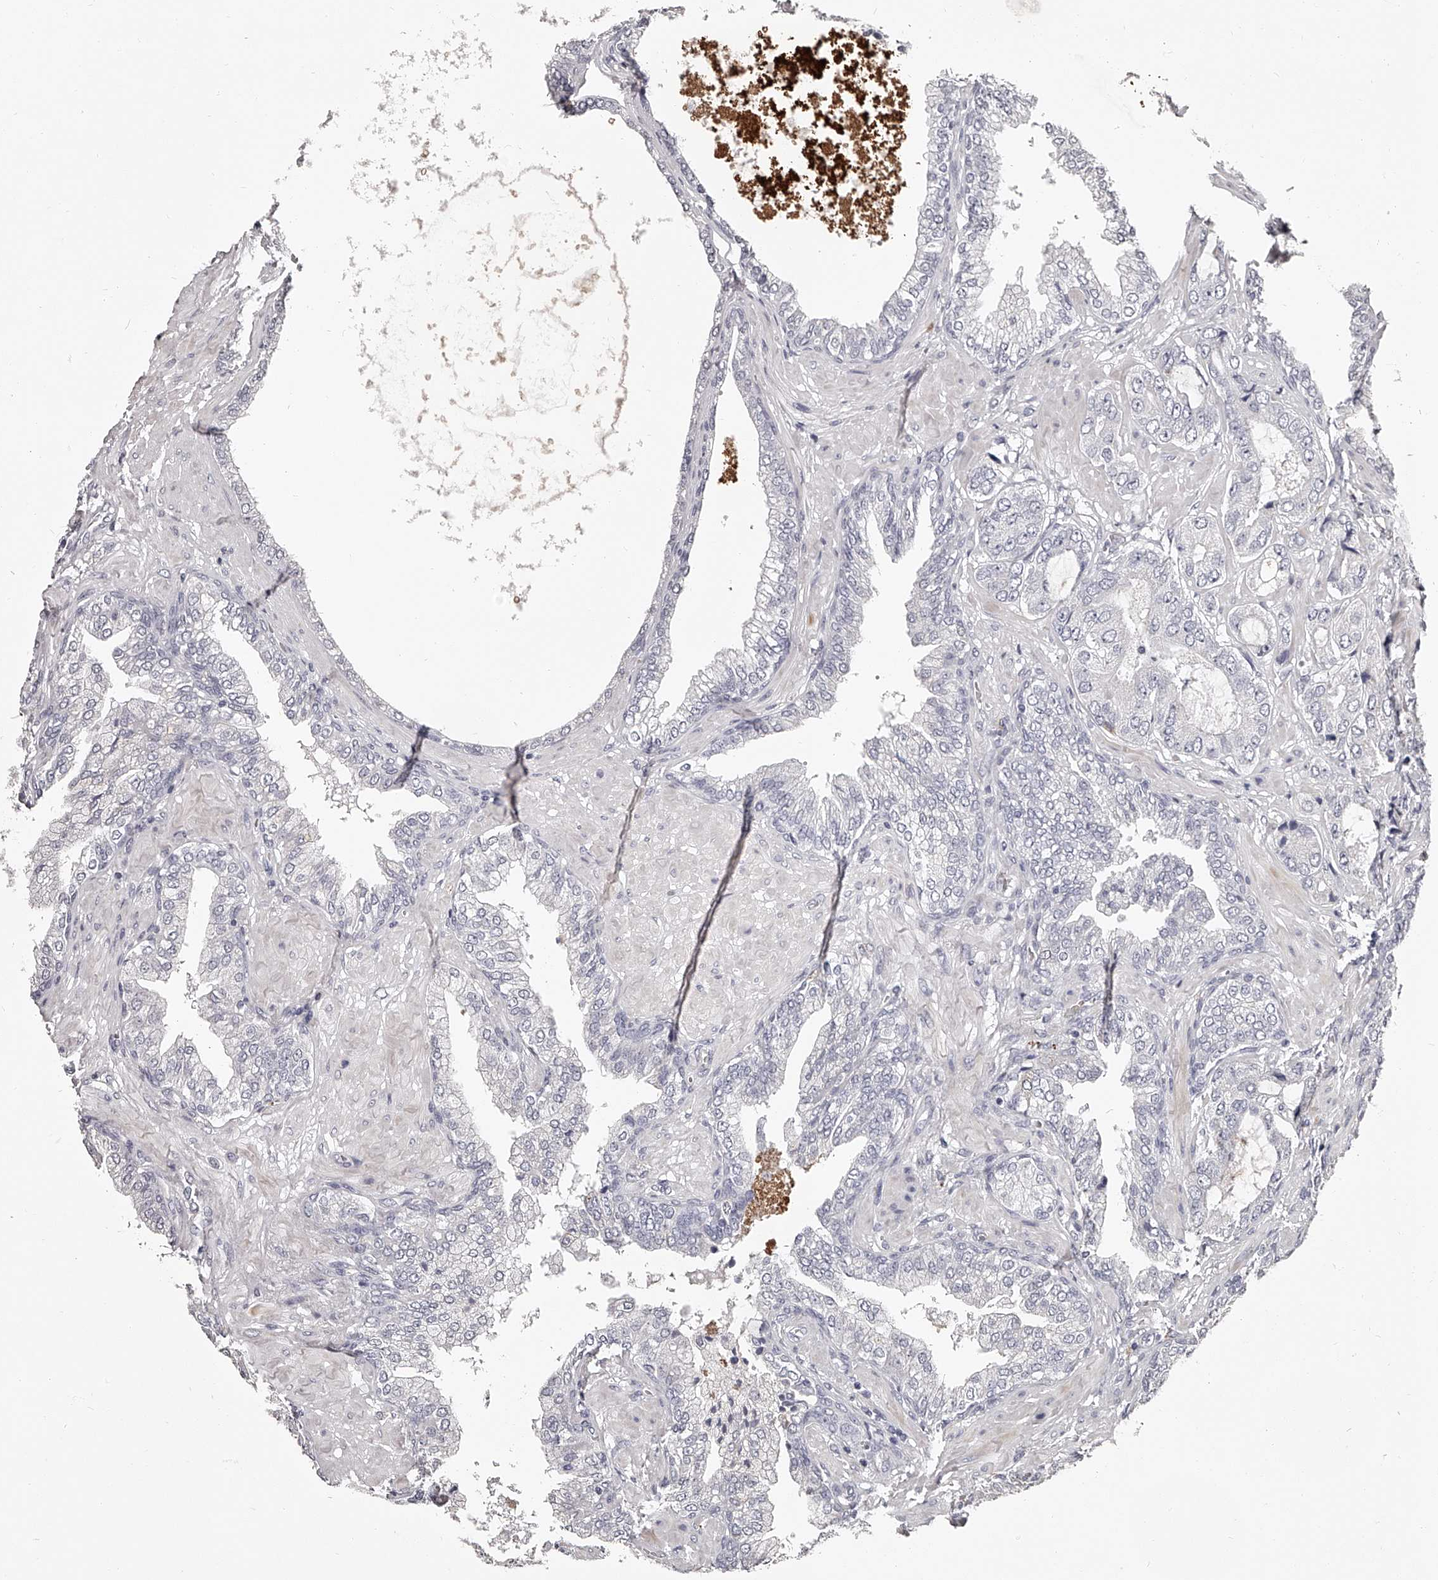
{"staining": {"intensity": "negative", "quantity": "none", "location": "none"}, "tissue": "prostate cancer", "cell_type": "Tumor cells", "image_type": "cancer", "snomed": [{"axis": "morphology", "description": "Adenocarcinoma, High grade"}, {"axis": "topography", "description": "Prostate"}], "caption": "Tumor cells are negative for protein expression in human prostate high-grade adenocarcinoma.", "gene": "URGCP", "patient": {"sex": "male", "age": 59}}